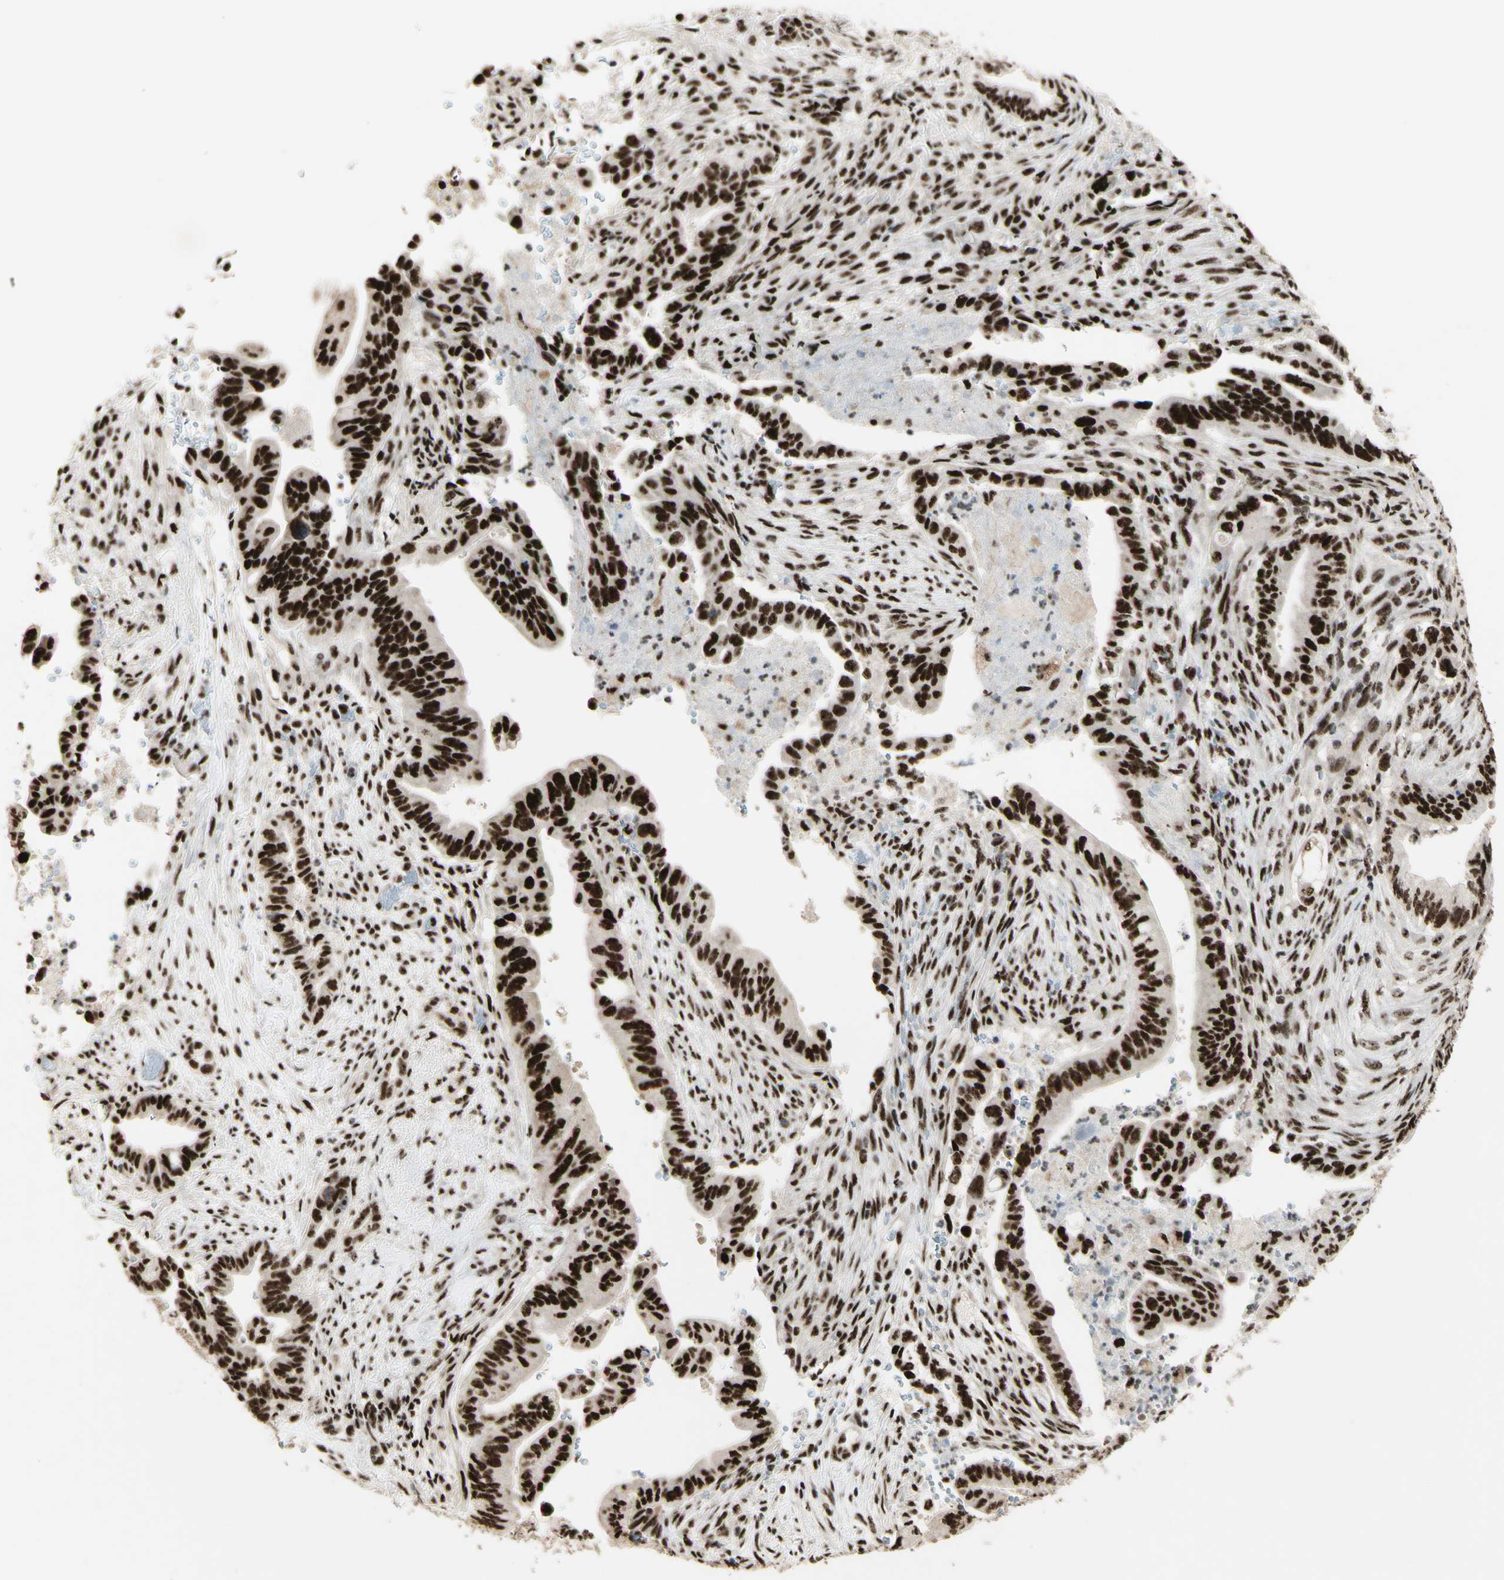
{"staining": {"intensity": "strong", "quantity": ">75%", "location": "nuclear"}, "tissue": "pancreatic cancer", "cell_type": "Tumor cells", "image_type": "cancer", "snomed": [{"axis": "morphology", "description": "Adenocarcinoma, NOS"}, {"axis": "topography", "description": "Pancreas"}], "caption": "Brown immunohistochemical staining in human pancreatic cancer (adenocarcinoma) reveals strong nuclear expression in approximately >75% of tumor cells.", "gene": "DHX9", "patient": {"sex": "male", "age": 70}}